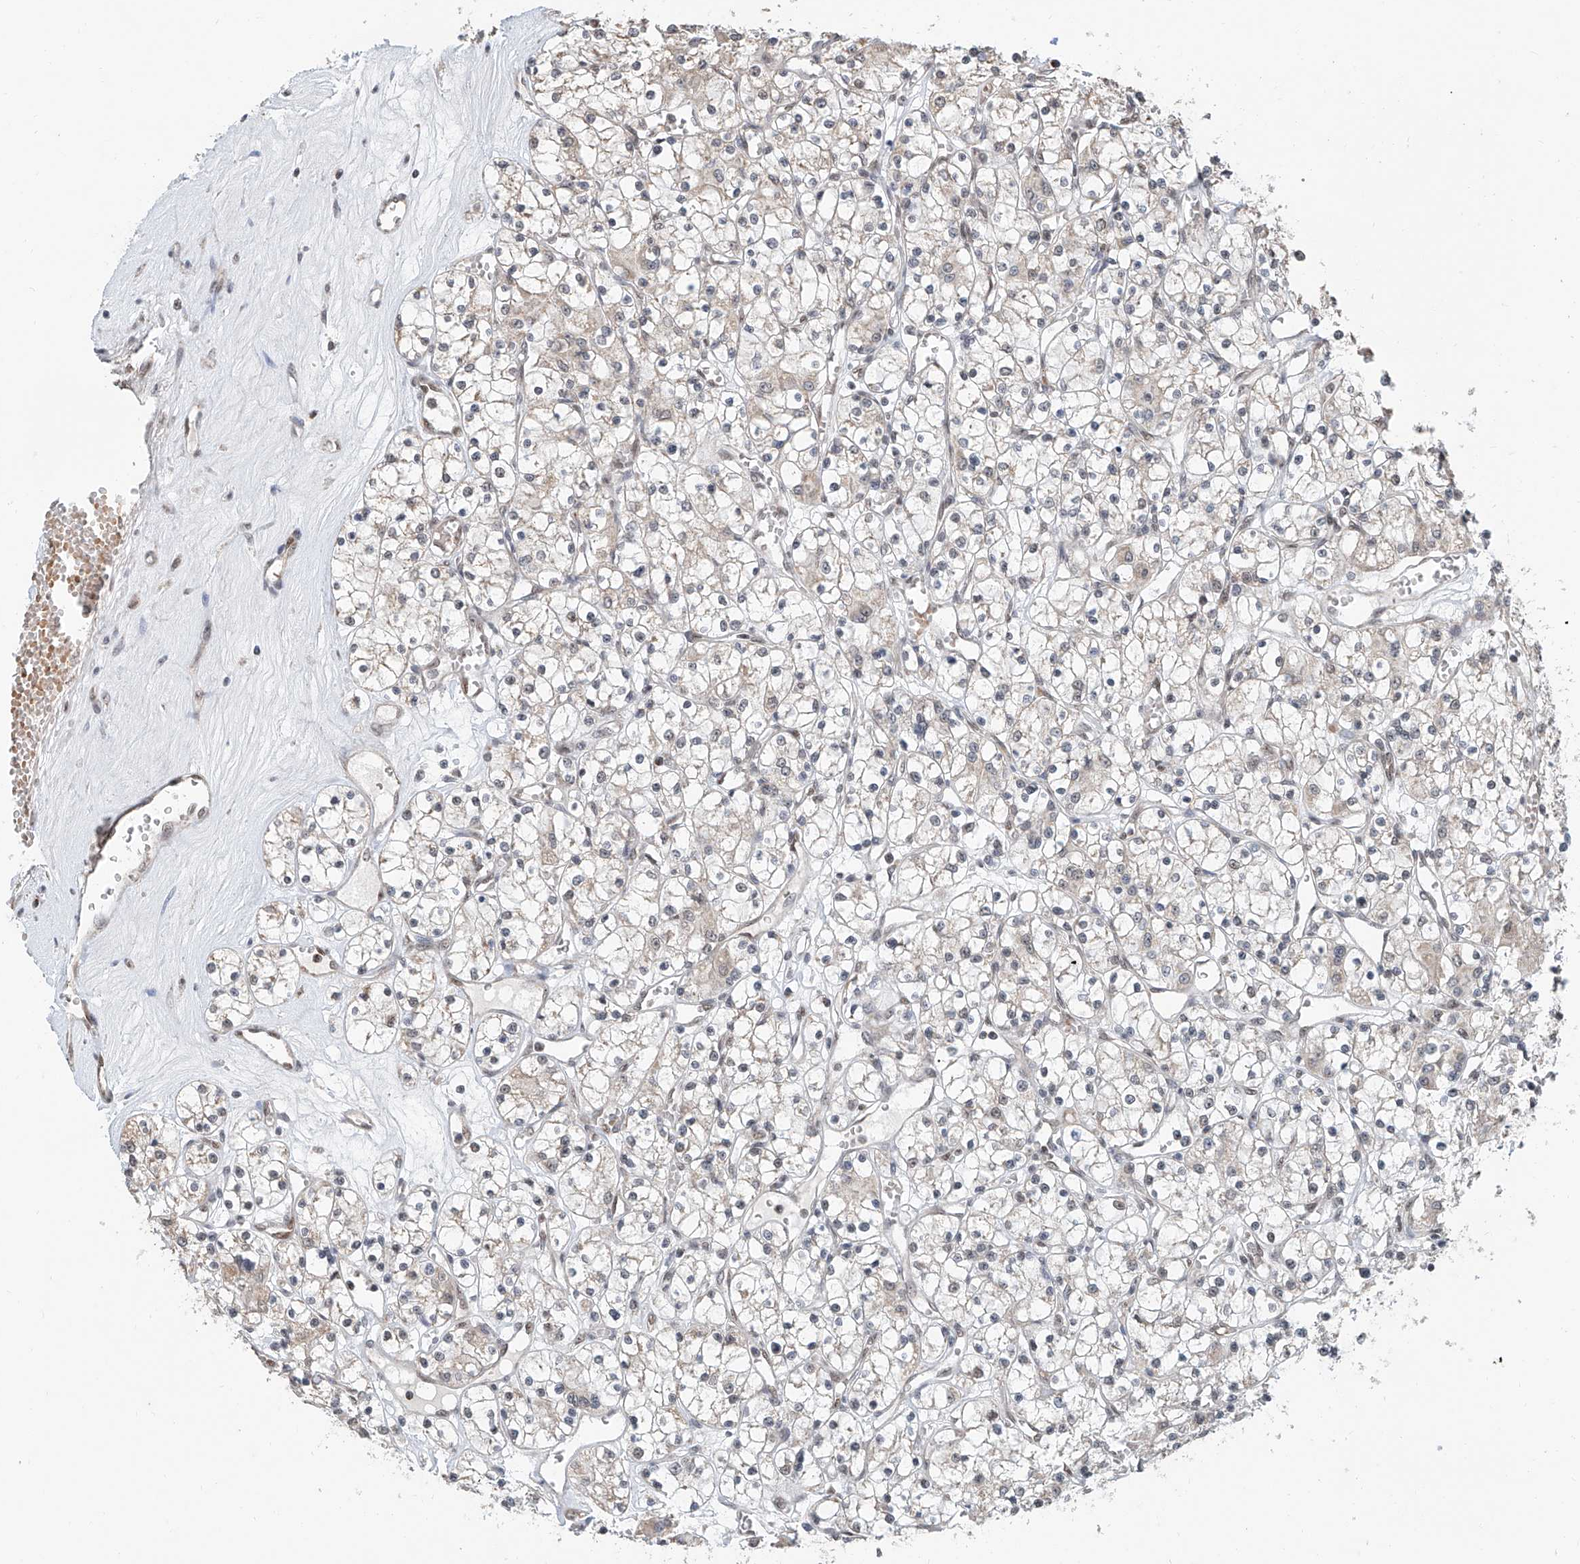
{"staining": {"intensity": "weak", "quantity": "<25%", "location": "cytoplasmic/membranous"}, "tissue": "renal cancer", "cell_type": "Tumor cells", "image_type": "cancer", "snomed": [{"axis": "morphology", "description": "Adenocarcinoma, NOS"}, {"axis": "topography", "description": "Kidney"}], "caption": "This is an immunohistochemistry photomicrograph of renal cancer (adenocarcinoma). There is no positivity in tumor cells.", "gene": "SDE2", "patient": {"sex": "female", "age": 59}}